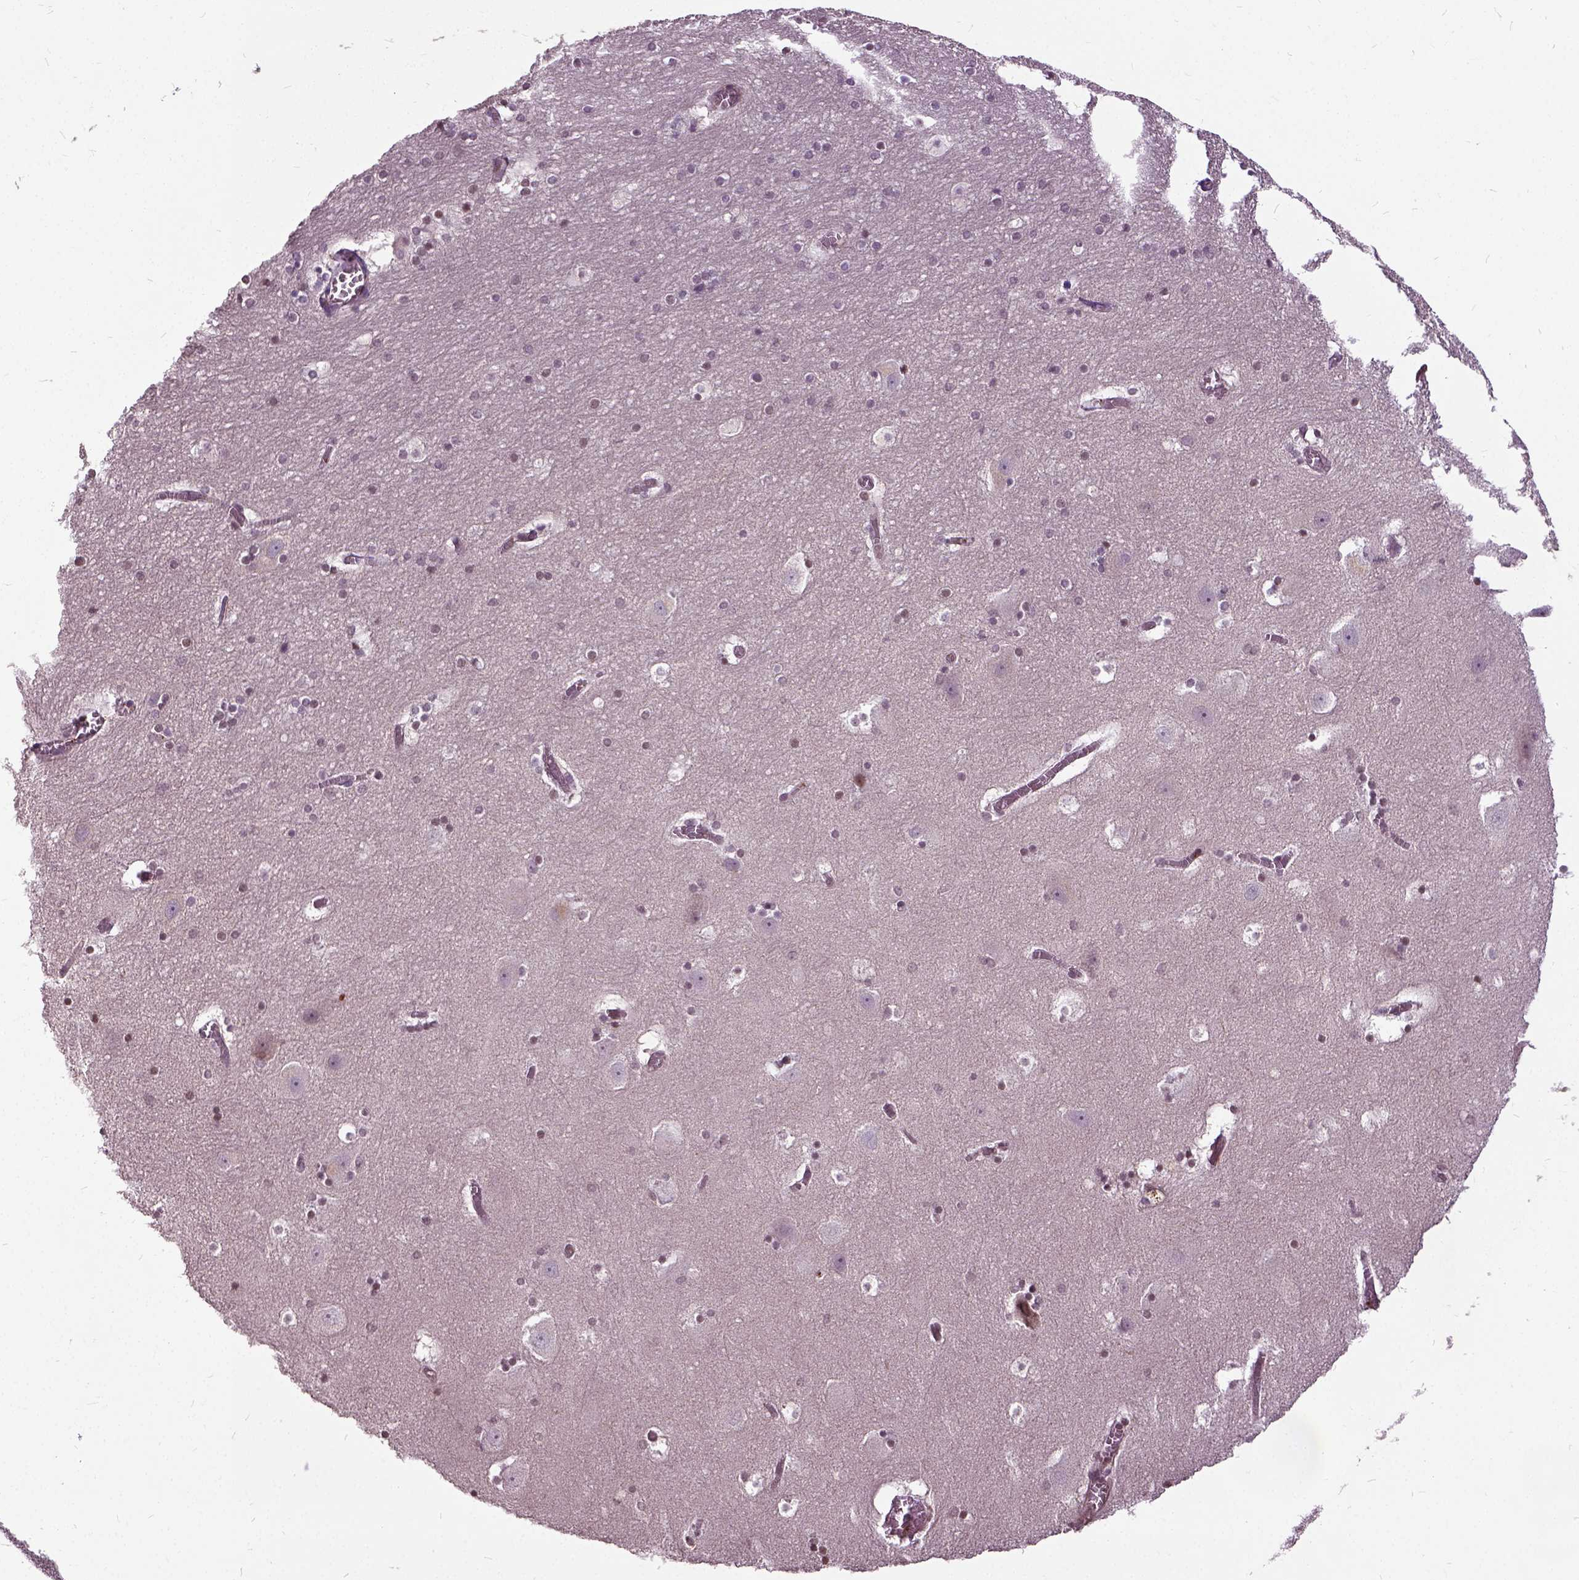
{"staining": {"intensity": "weak", "quantity": "25%-75%", "location": "nuclear"}, "tissue": "hippocampus", "cell_type": "Glial cells", "image_type": "normal", "snomed": [{"axis": "morphology", "description": "Normal tissue, NOS"}, {"axis": "topography", "description": "Hippocampus"}], "caption": "Hippocampus stained with DAB (3,3'-diaminobenzidine) immunohistochemistry reveals low levels of weak nuclear staining in about 25%-75% of glial cells. The protein of interest is stained brown, and the nuclei are stained in blue (DAB IHC with brightfield microscopy, high magnification).", "gene": "ILRUN", "patient": {"sex": "male", "age": 45}}